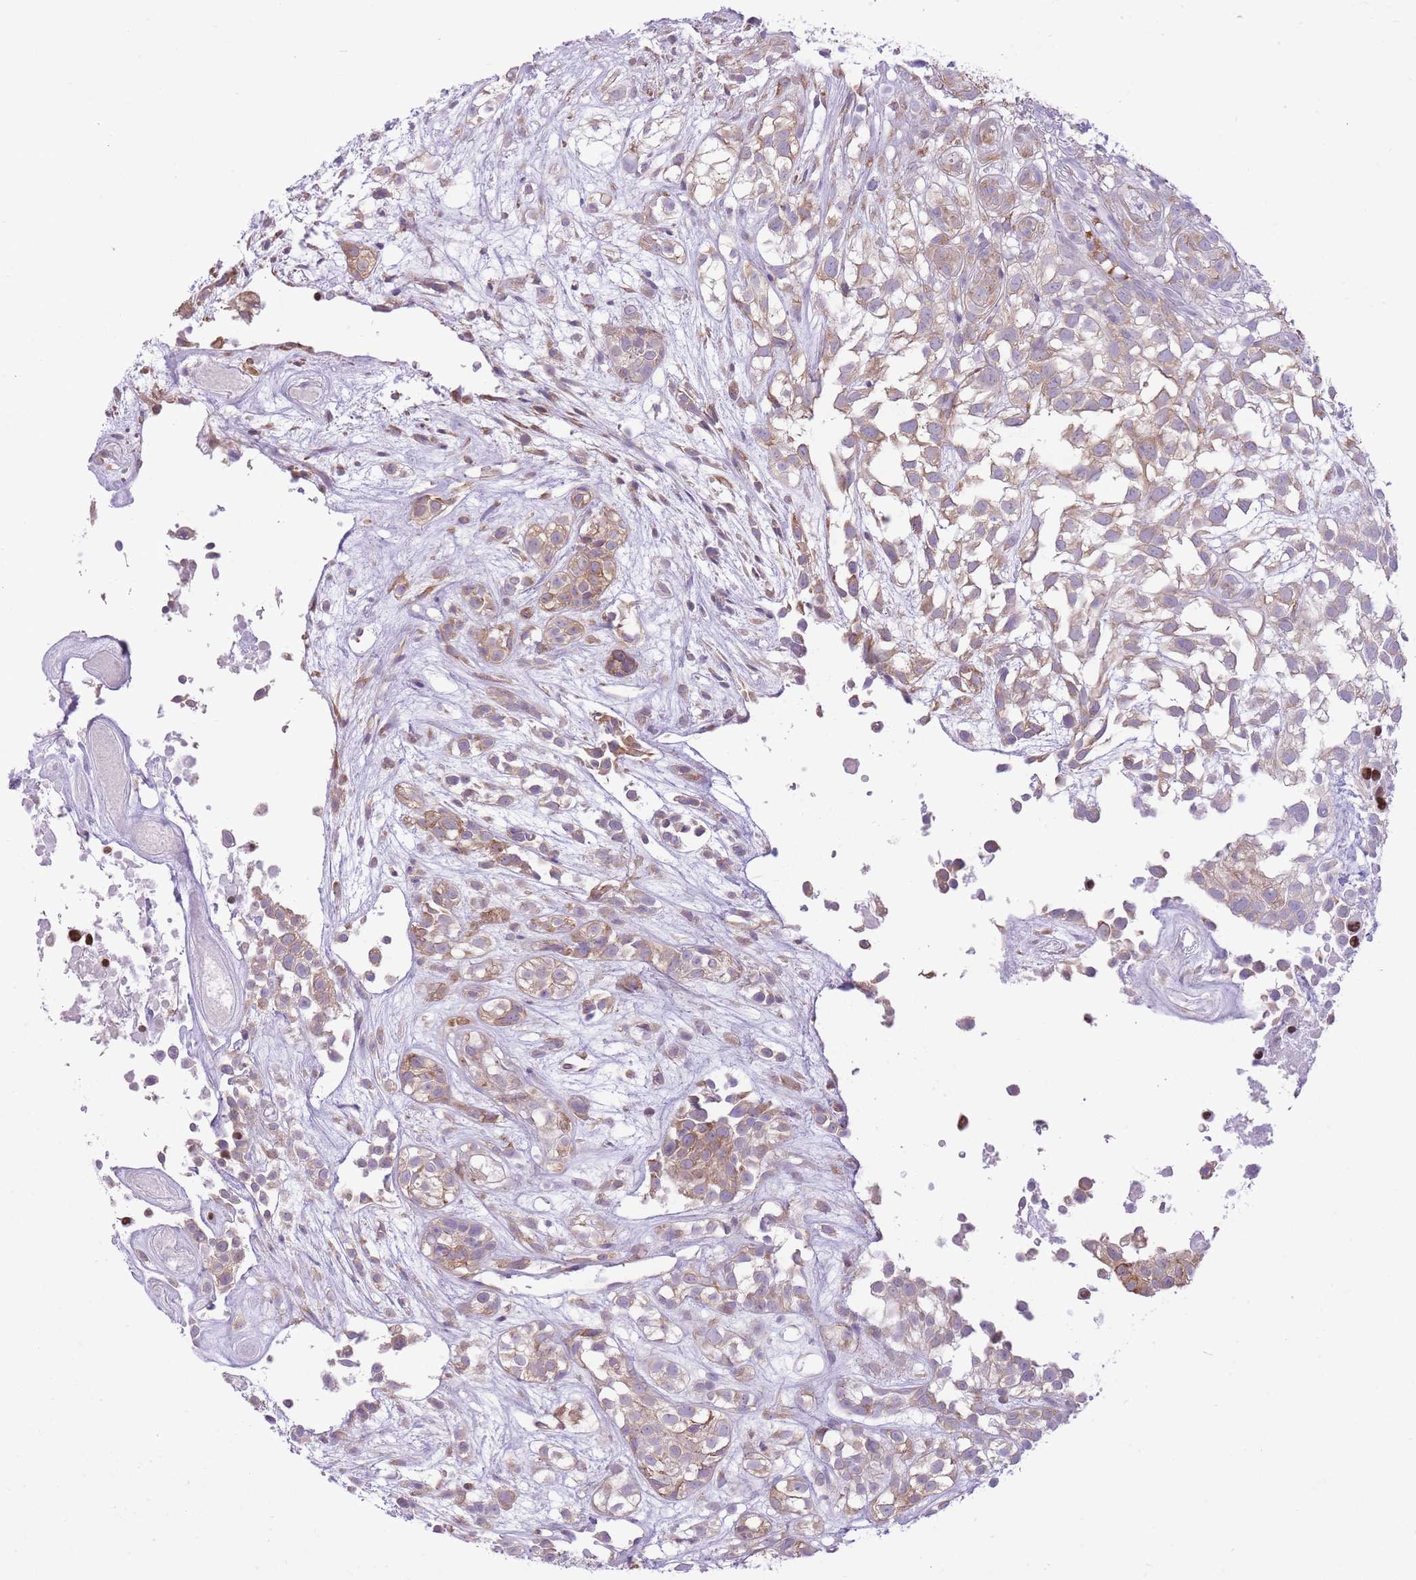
{"staining": {"intensity": "moderate", "quantity": ">75%", "location": "cytoplasmic/membranous"}, "tissue": "urothelial cancer", "cell_type": "Tumor cells", "image_type": "cancer", "snomed": [{"axis": "morphology", "description": "Urothelial carcinoma, High grade"}, {"axis": "topography", "description": "Urinary bladder"}], "caption": "Immunohistochemistry micrograph of neoplastic tissue: urothelial cancer stained using immunohistochemistry (IHC) exhibits medium levels of moderate protein expression localized specifically in the cytoplasmic/membranous of tumor cells, appearing as a cytoplasmic/membranous brown color.", "gene": "ZNF501", "patient": {"sex": "male", "age": 56}}